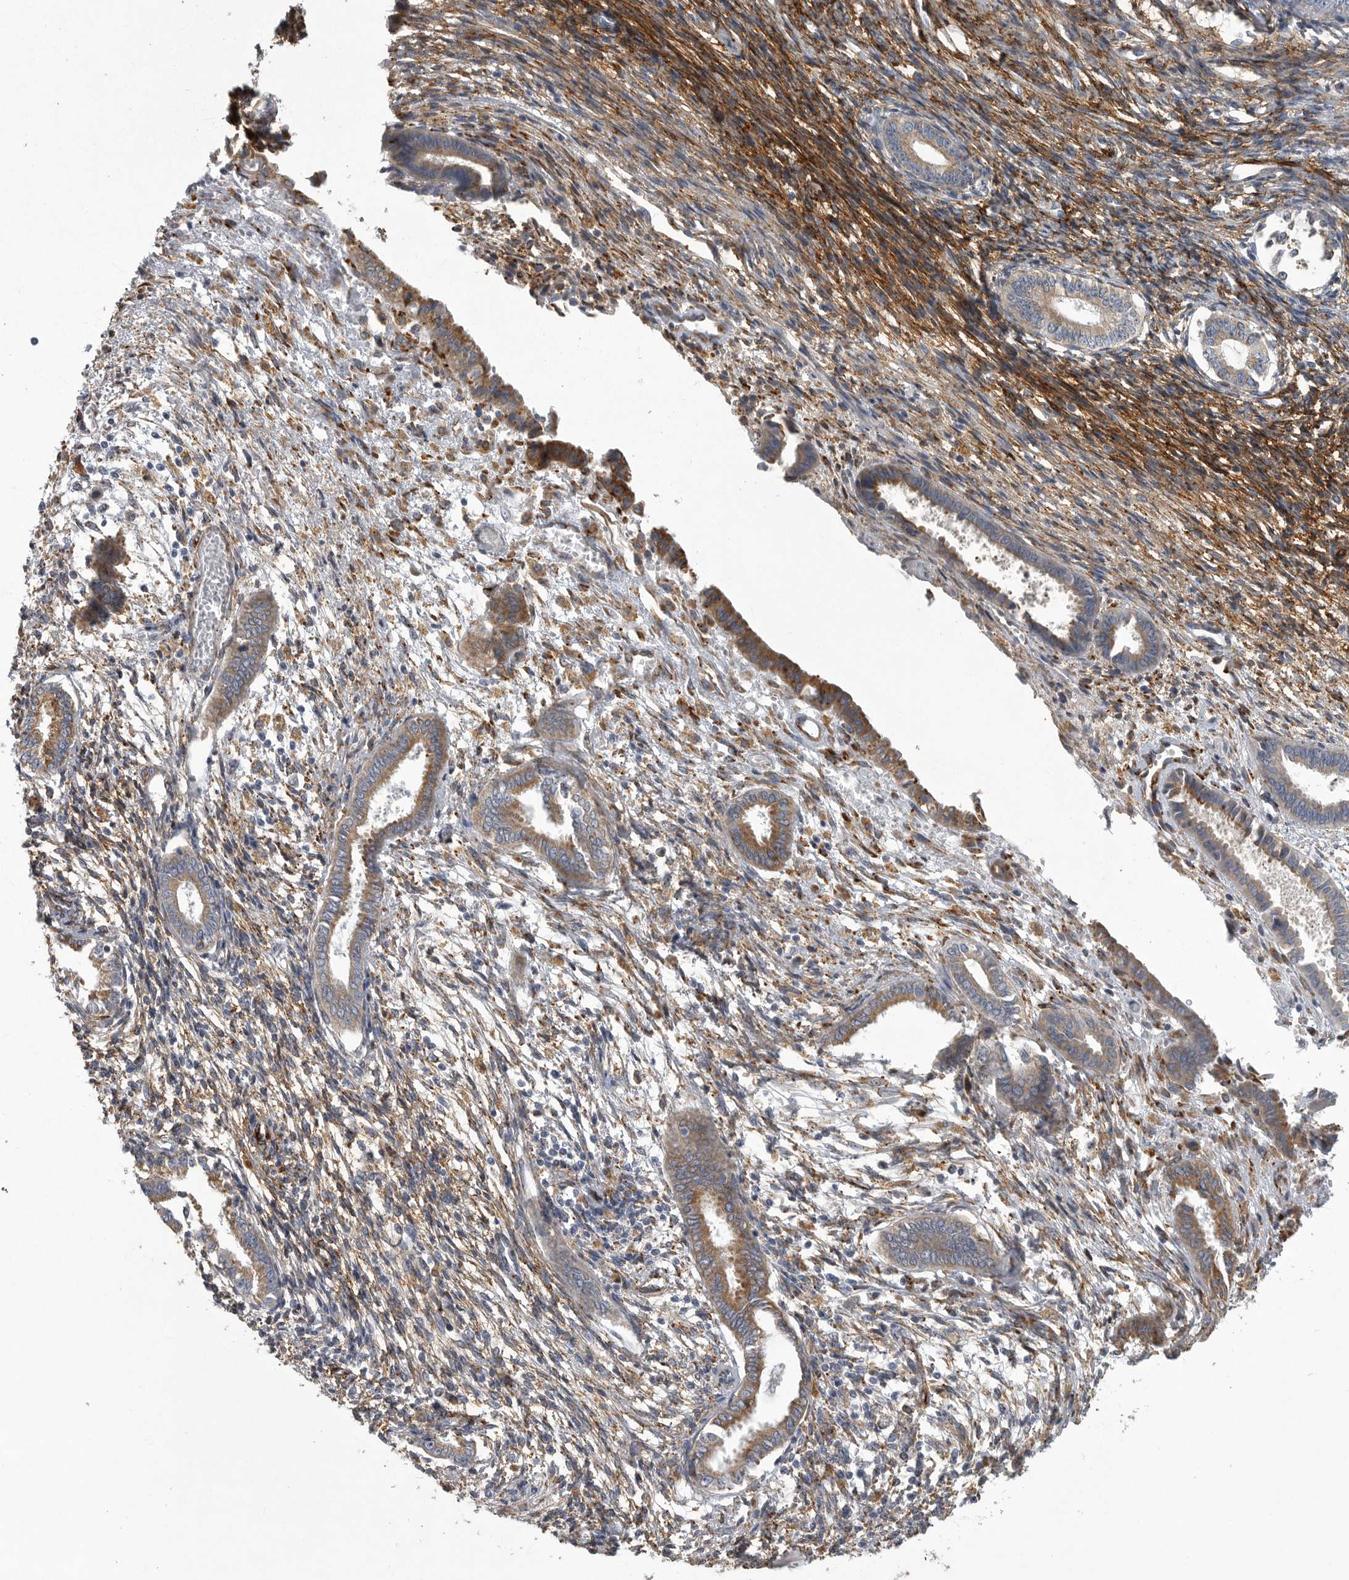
{"staining": {"intensity": "moderate", "quantity": "<25%", "location": "cytoplasmic/membranous"}, "tissue": "endometrium", "cell_type": "Cells in endometrial stroma", "image_type": "normal", "snomed": [{"axis": "morphology", "description": "Normal tissue, NOS"}, {"axis": "topography", "description": "Endometrium"}], "caption": "Unremarkable endometrium exhibits moderate cytoplasmic/membranous expression in approximately <25% of cells in endometrial stroma.", "gene": "MINPP1", "patient": {"sex": "female", "age": 56}}